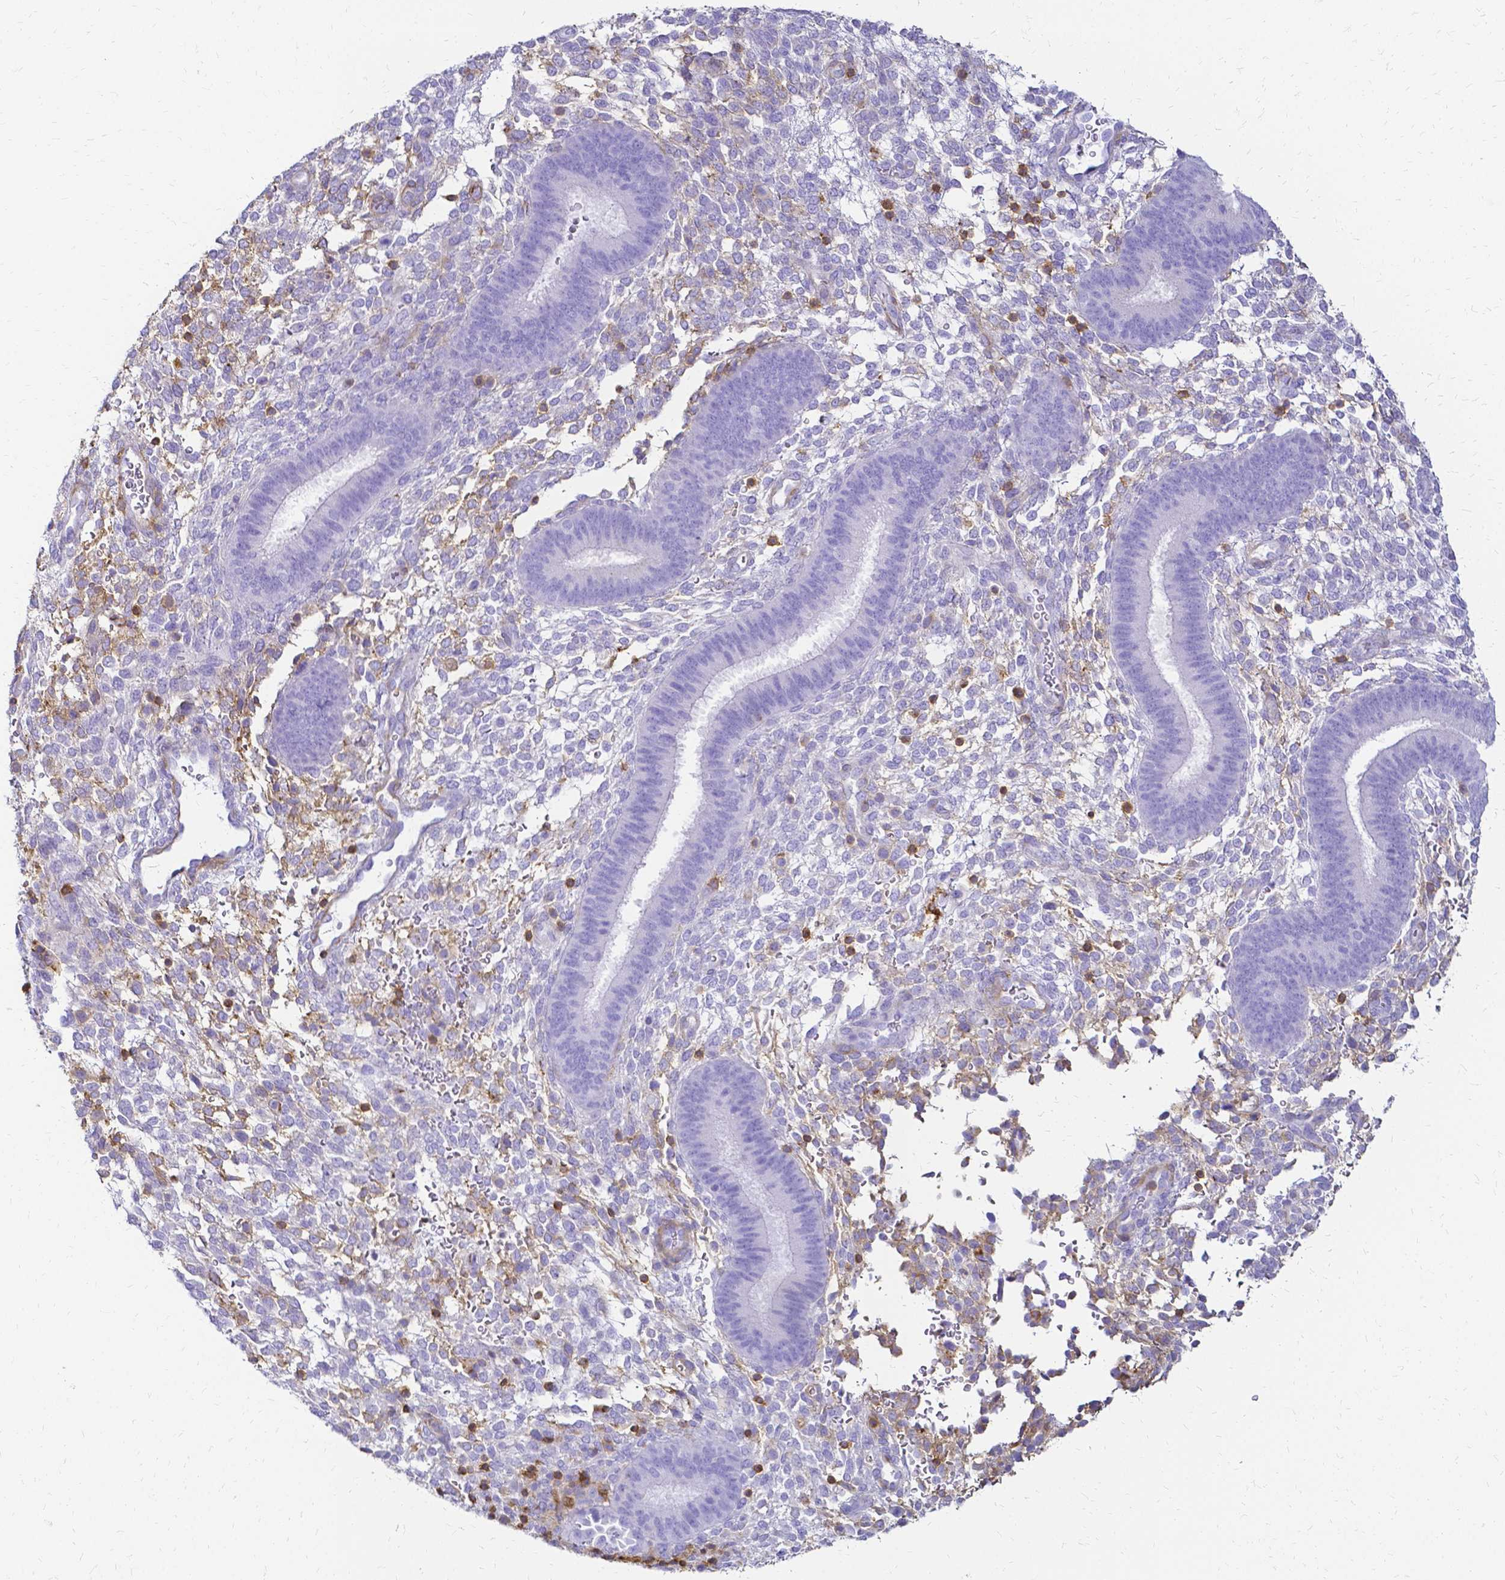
{"staining": {"intensity": "weak", "quantity": "<25%", "location": "cytoplasmic/membranous"}, "tissue": "endometrium", "cell_type": "Cells in endometrial stroma", "image_type": "normal", "snomed": [{"axis": "morphology", "description": "Normal tissue, NOS"}, {"axis": "topography", "description": "Endometrium"}], "caption": "The histopathology image reveals no significant staining in cells in endometrial stroma of endometrium.", "gene": "HSPA12A", "patient": {"sex": "female", "age": 39}}